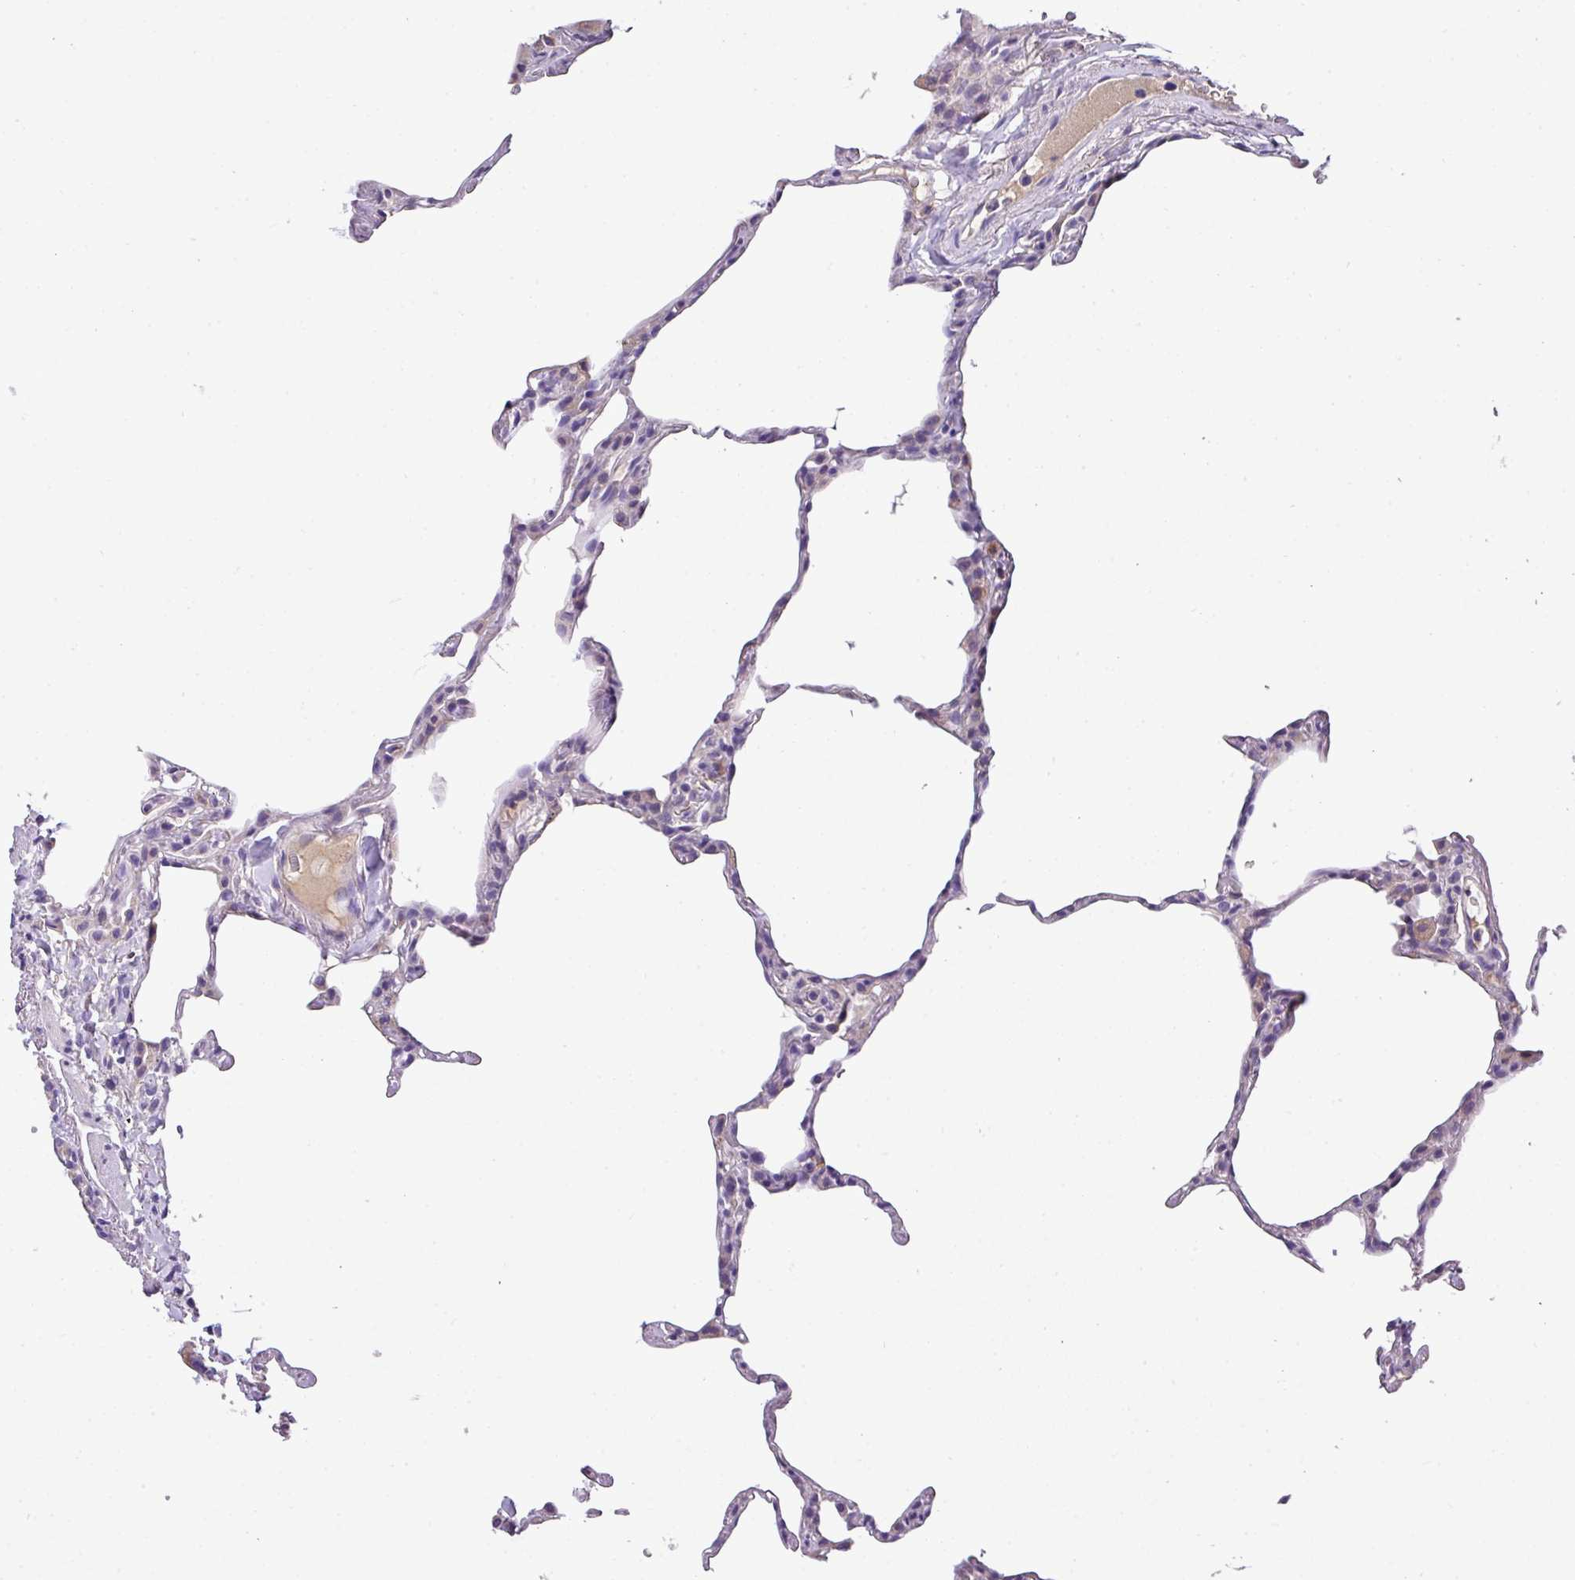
{"staining": {"intensity": "negative", "quantity": "none", "location": "none"}, "tissue": "lung", "cell_type": "Alveolar cells", "image_type": "normal", "snomed": [{"axis": "morphology", "description": "Normal tissue, NOS"}, {"axis": "topography", "description": "Lung"}], "caption": "Alveolar cells are negative for protein expression in unremarkable human lung. (DAB IHC with hematoxylin counter stain).", "gene": "ANXA2R", "patient": {"sex": "female", "age": 57}}